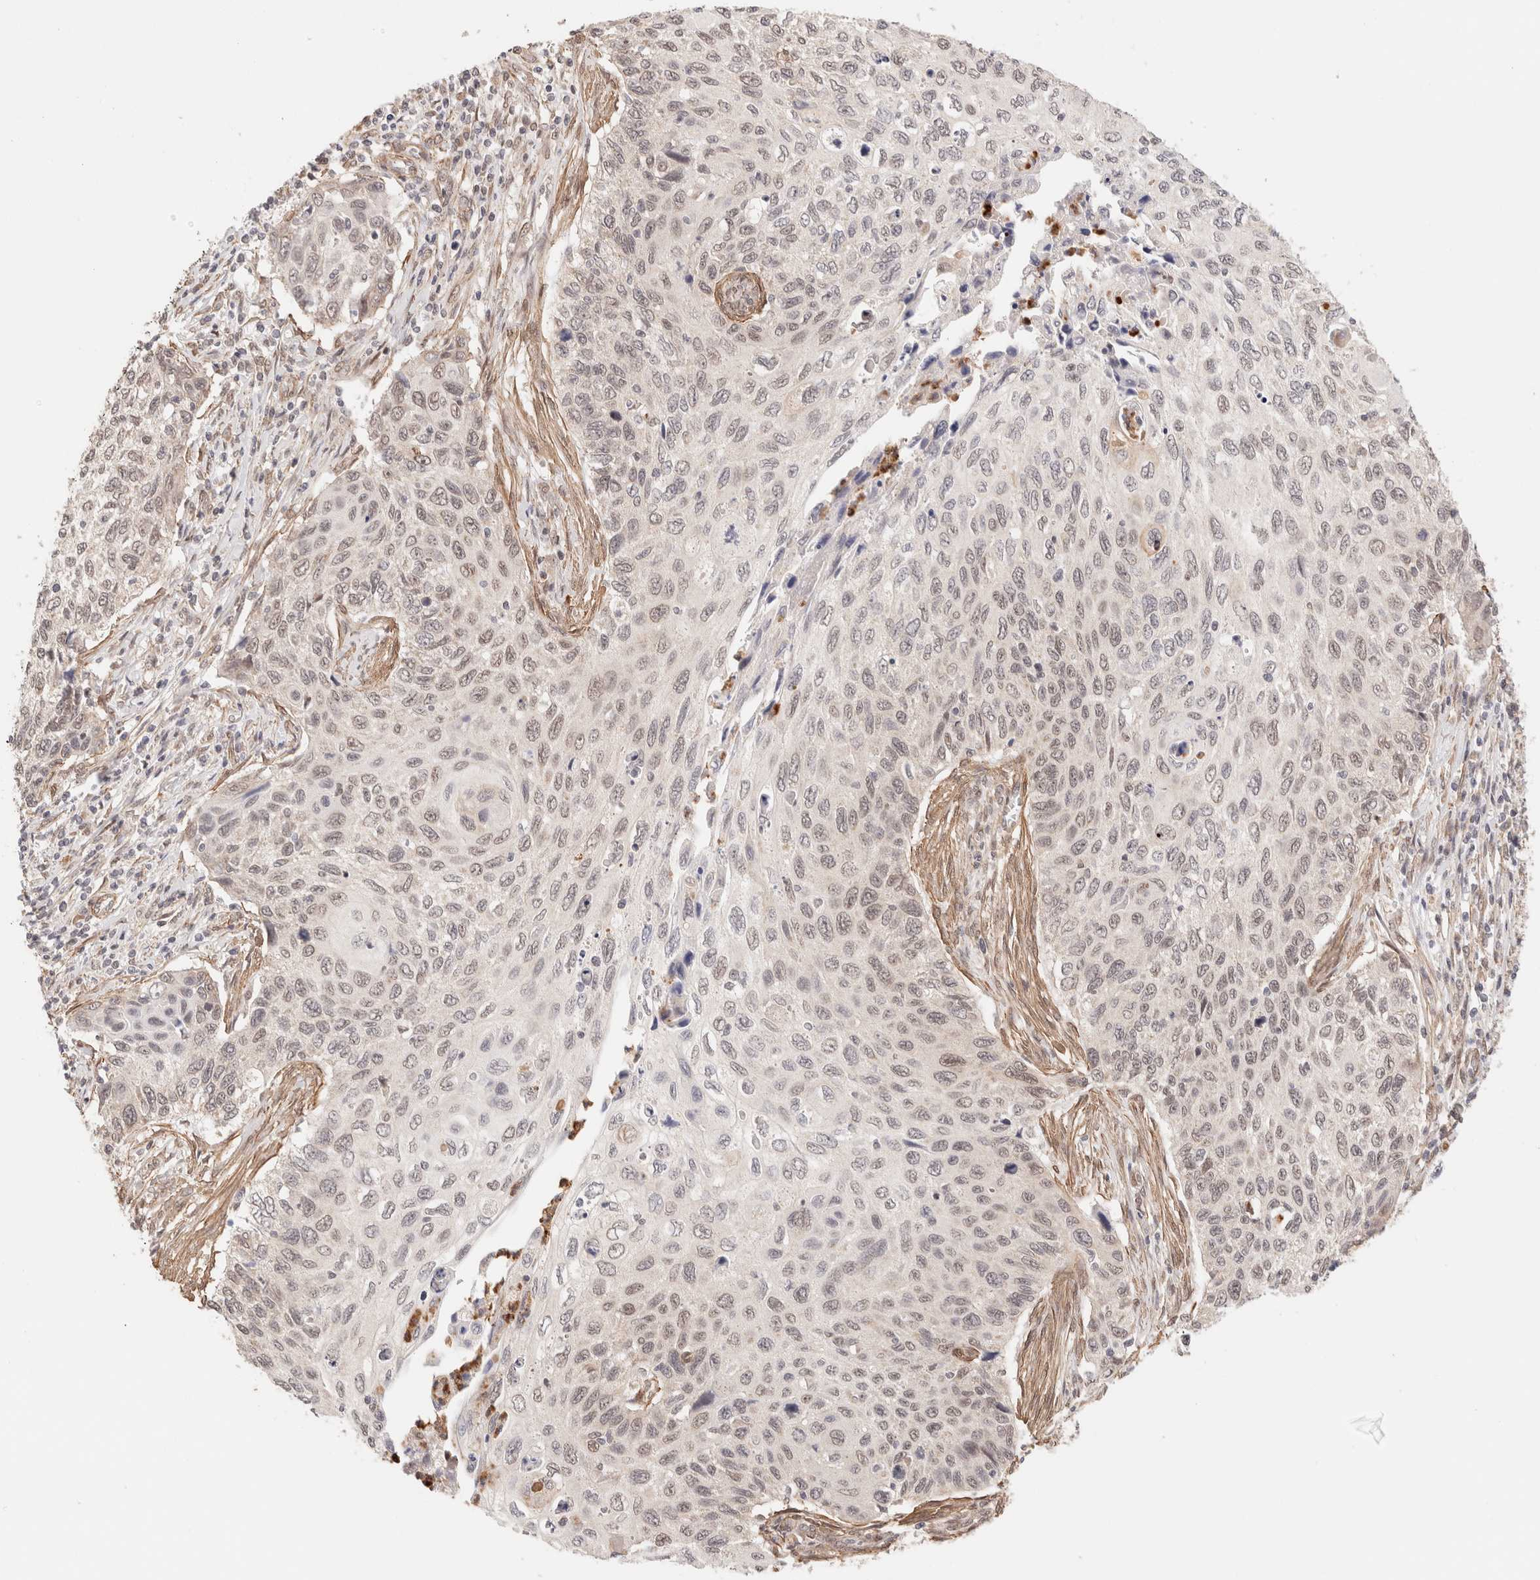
{"staining": {"intensity": "weak", "quantity": ">75%", "location": "nuclear"}, "tissue": "cervical cancer", "cell_type": "Tumor cells", "image_type": "cancer", "snomed": [{"axis": "morphology", "description": "Squamous cell carcinoma, NOS"}, {"axis": "topography", "description": "Cervix"}], "caption": "Immunohistochemical staining of human squamous cell carcinoma (cervical) shows weak nuclear protein expression in about >75% of tumor cells. Nuclei are stained in blue.", "gene": "BRPF3", "patient": {"sex": "female", "age": 70}}